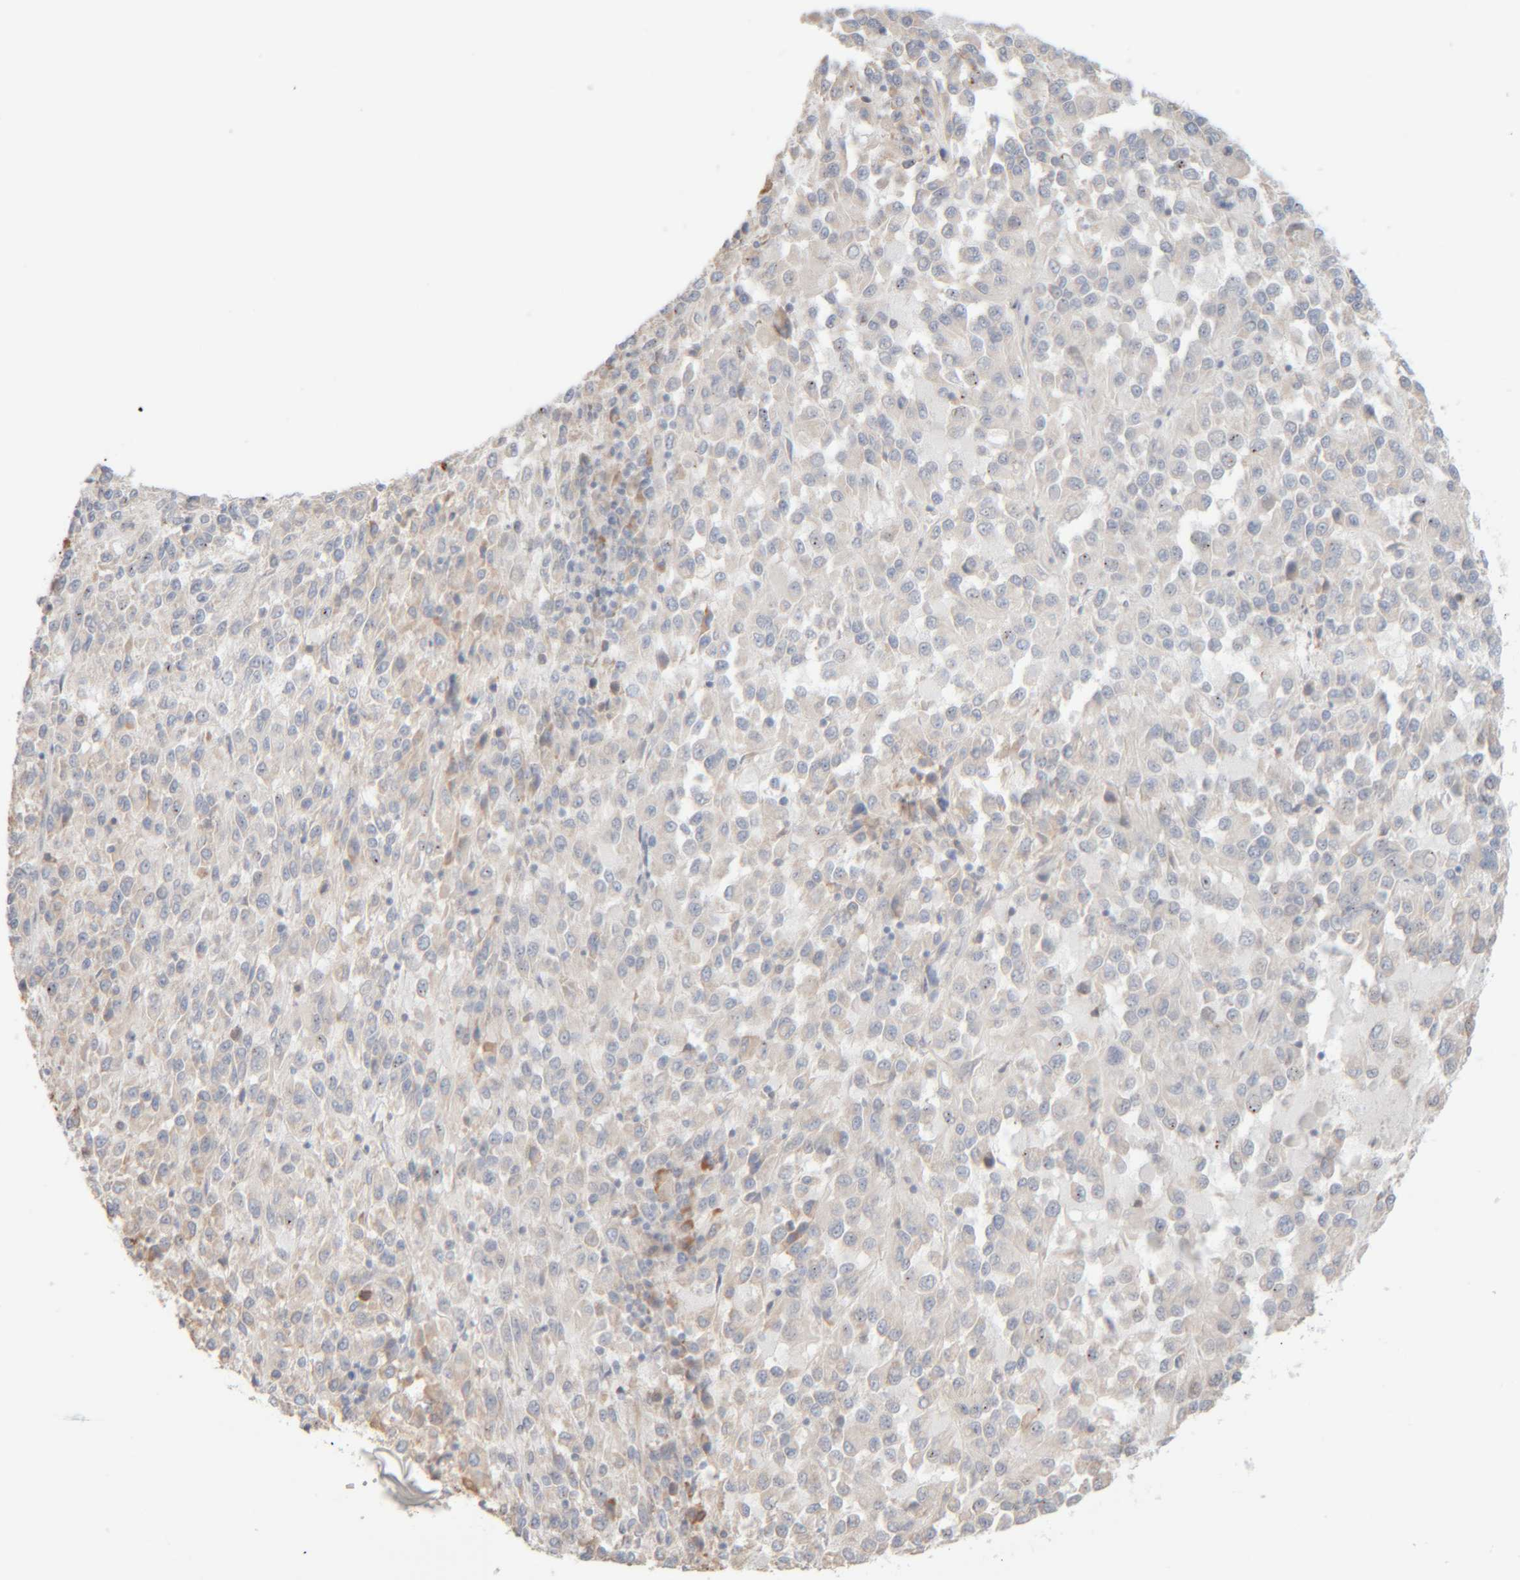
{"staining": {"intensity": "negative", "quantity": "none", "location": "none"}, "tissue": "melanoma", "cell_type": "Tumor cells", "image_type": "cancer", "snomed": [{"axis": "morphology", "description": "Malignant melanoma, Metastatic site"}, {"axis": "topography", "description": "Lung"}], "caption": "A high-resolution image shows immunohistochemistry (IHC) staining of malignant melanoma (metastatic site), which demonstrates no significant staining in tumor cells.", "gene": "RIDA", "patient": {"sex": "male", "age": 64}}